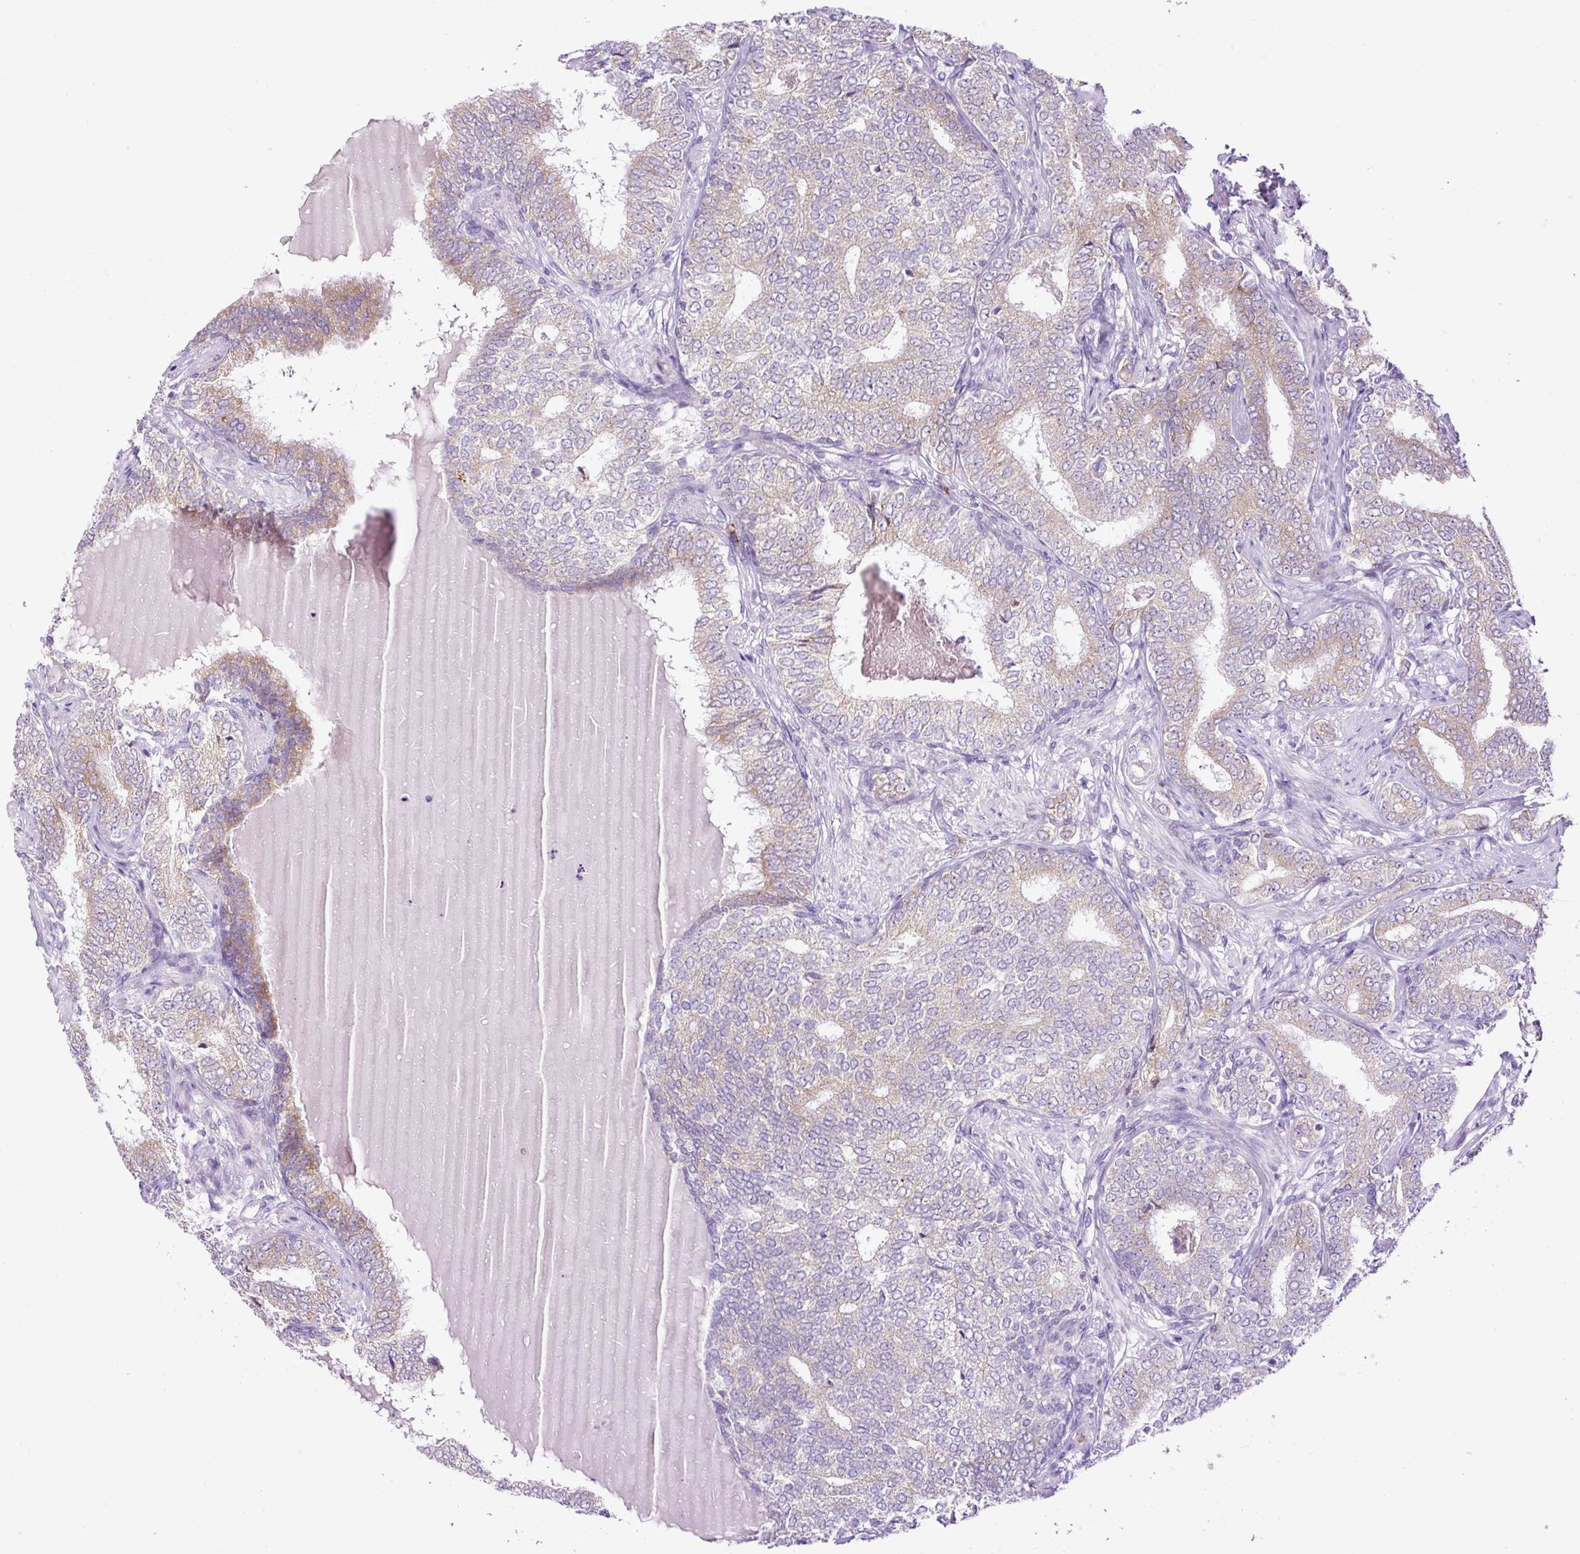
{"staining": {"intensity": "weak", "quantity": "25%-75%", "location": "cytoplasmic/membranous"}, "tissue": "prostate cancer", "cell_type": "Tumor cells", "image_type": "cancer", "snomed": [{"axis": "morphology", "description": "Adenocarcinoma, High grade"}, {"axis": "topography", "description": "Prostate"}], "caption": "Protein staining of prostate cancer (adenocarcinoma (high-grade)) tissue reveals weak cytoplasmic/membranous expression in approximately 25%-75% of tumor cells.", "gene": "FMC1", "patient": {"sex": "male", "age": 72}}